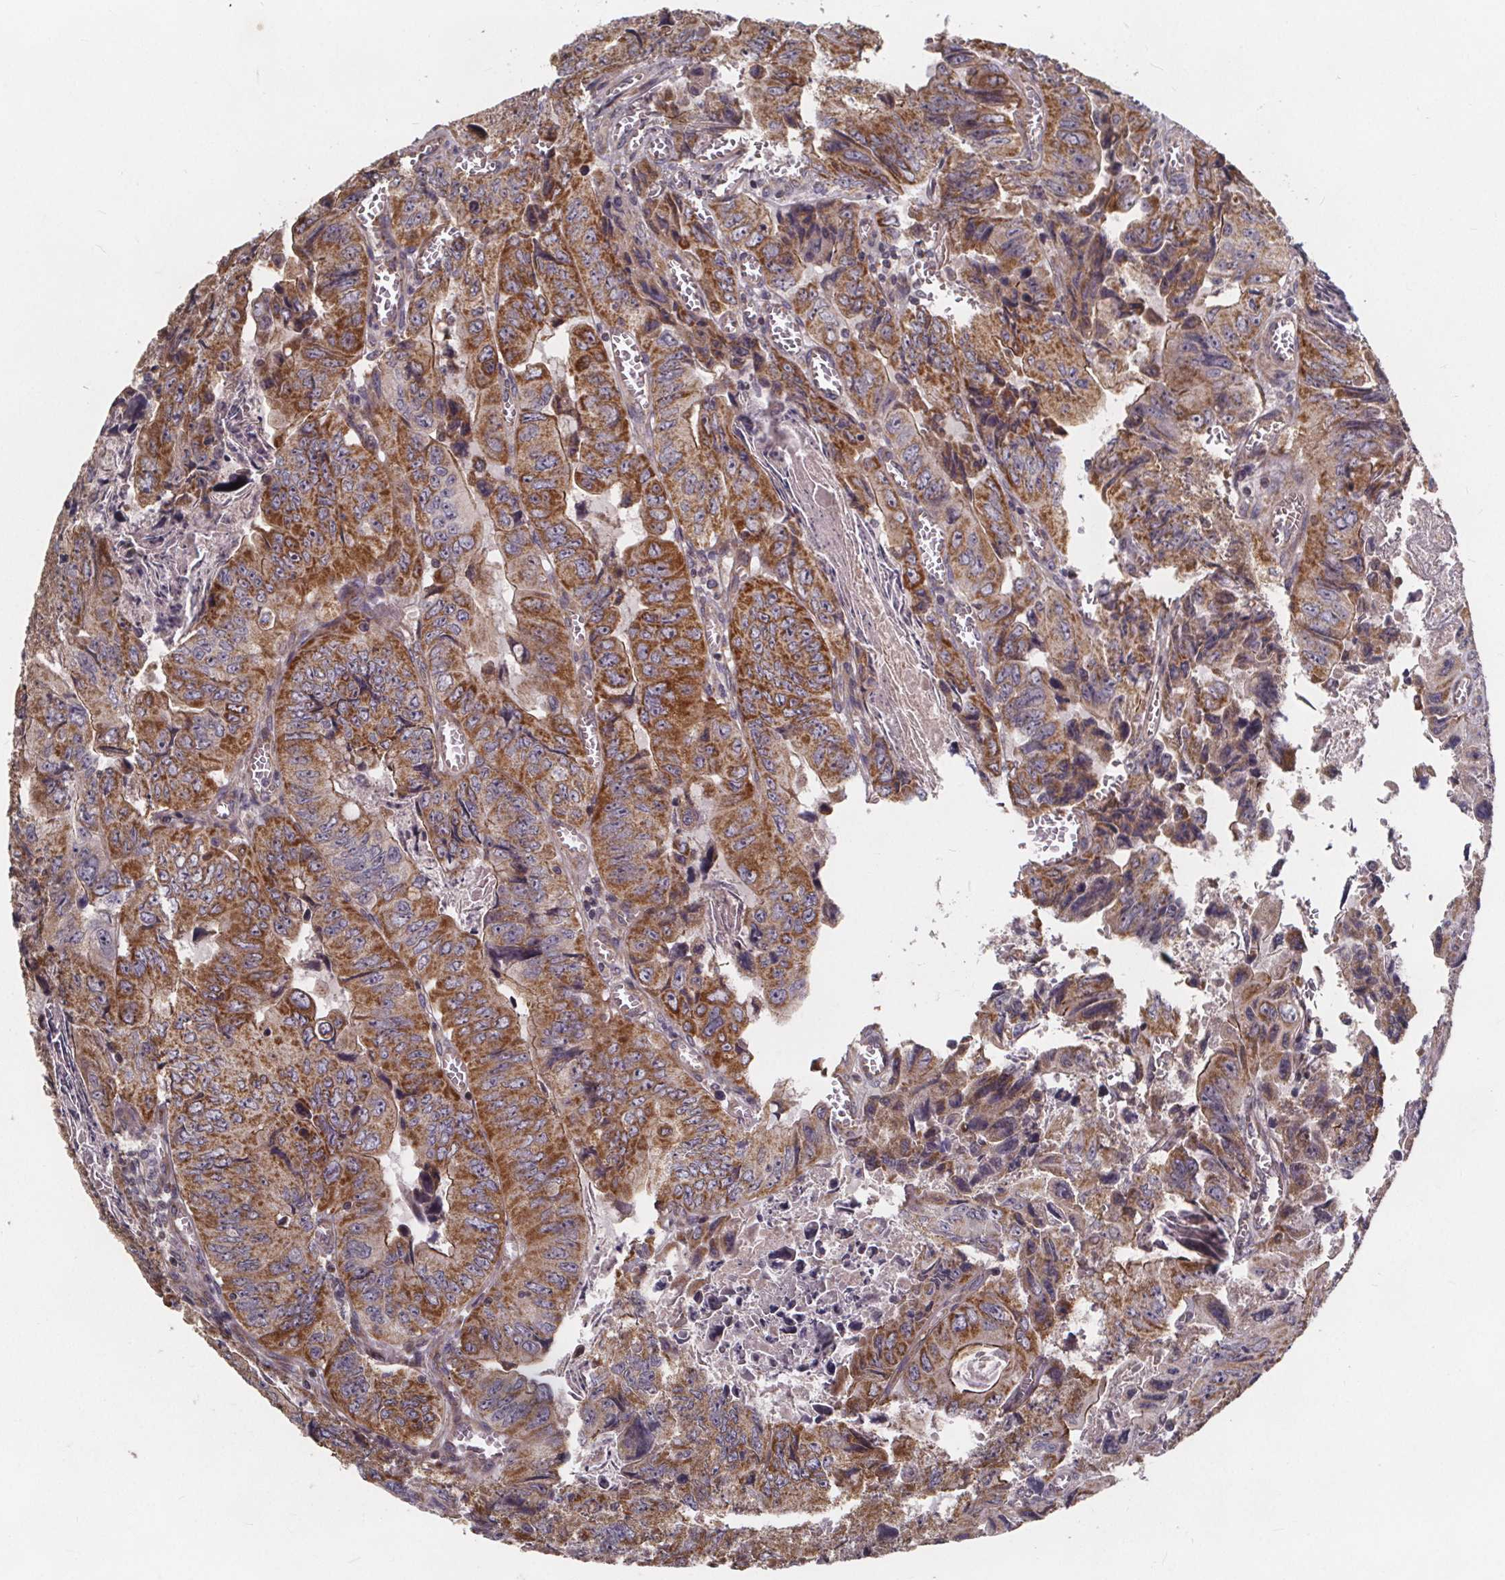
{"staining": {"intensity": "moderate", "quantity": ">75%", "location": "cytoplasmic/membranous"}, "tissue": "colorectal cancer", "cell_type": "Tumor cells", "image_type": "cancer", "snomed": [{"axis": "morphology", "description": "Adenocarcinoma, NOS"}, {"axis": "topography", "description": "Colon"}], "caption": "Adenocarcinoma (colorectal) stained with a brown dye displays moderate cytoplasmic/membranous positive staining in about >75% of tumor cells.", "gene": "YME1L1", "patient": {"sex": "female", "age": 84}}